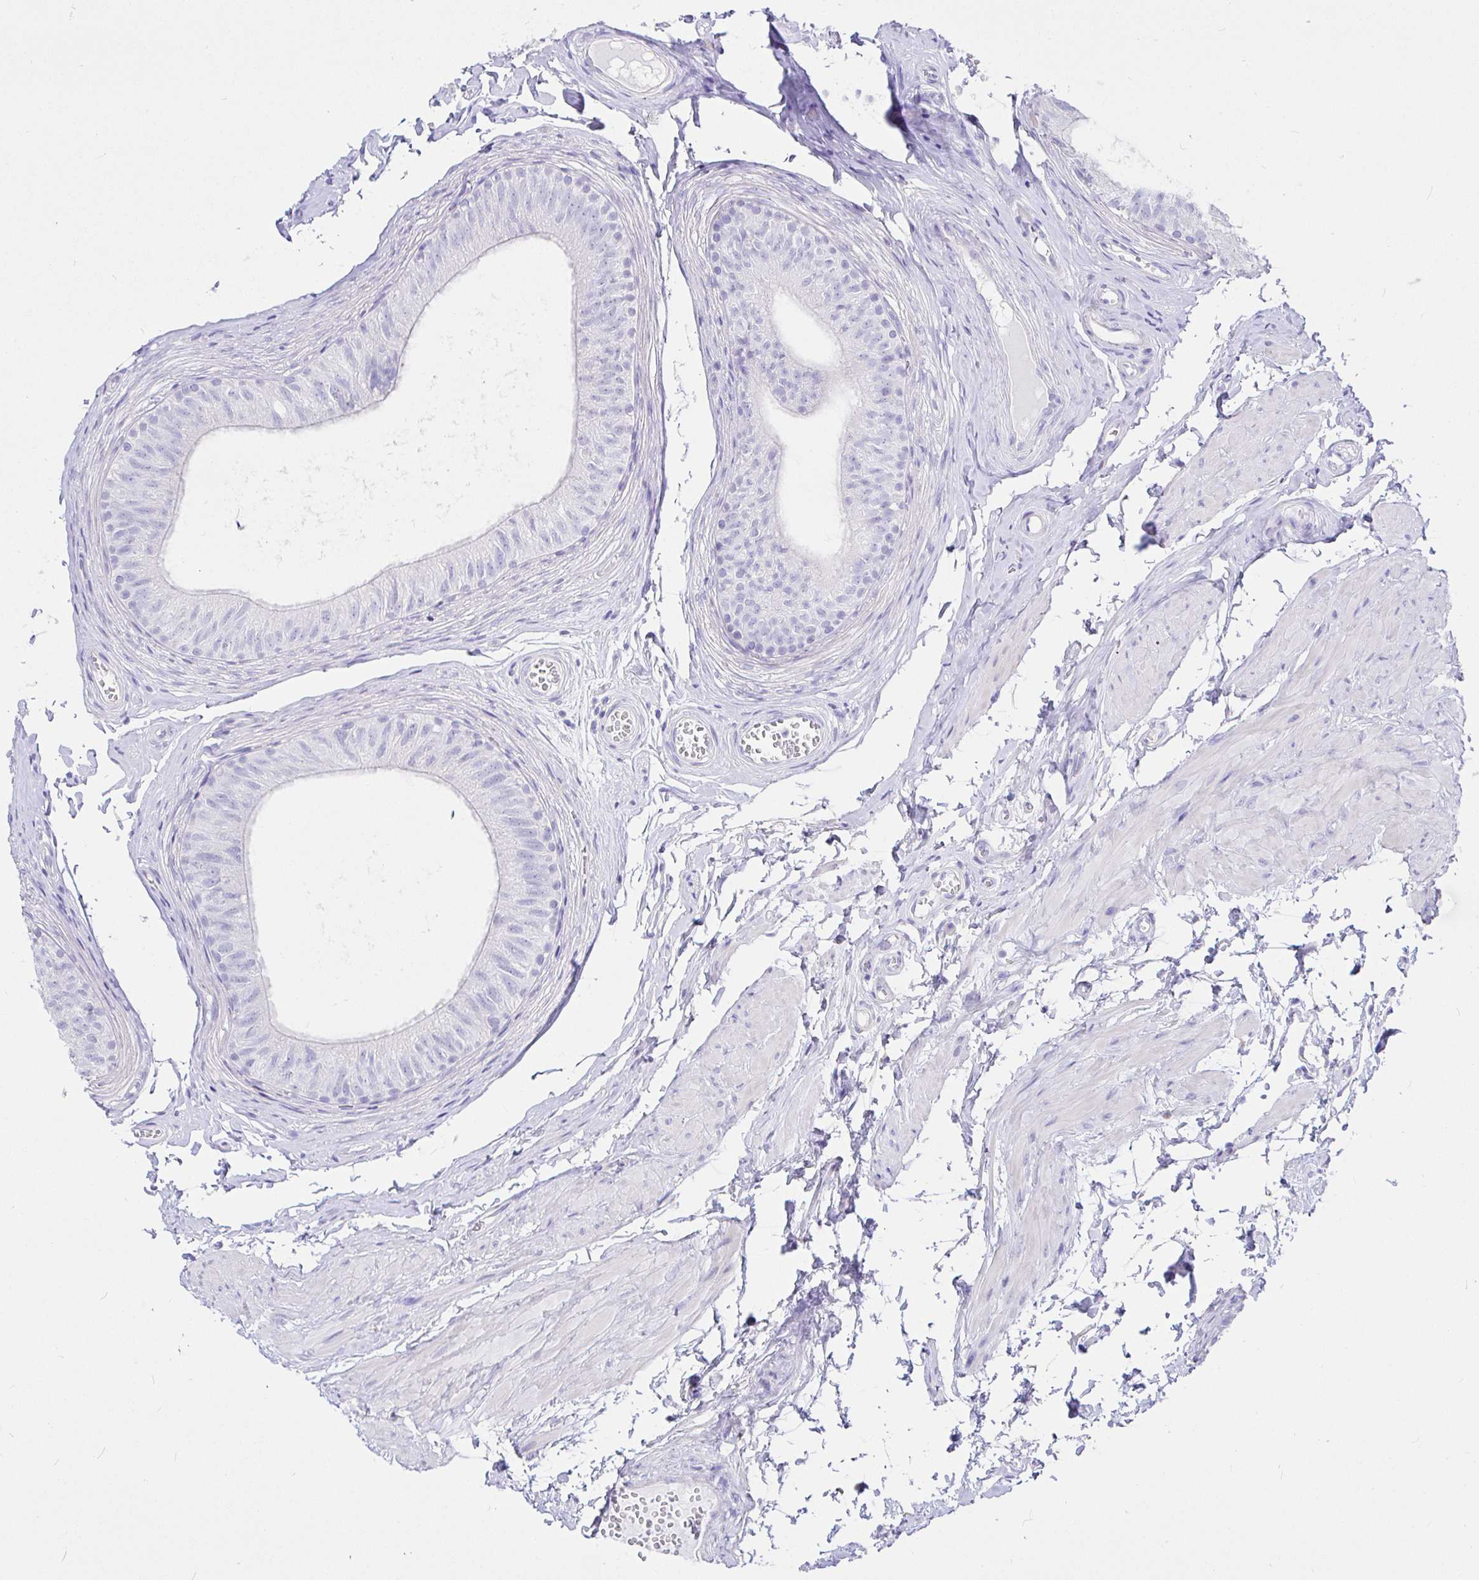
{"staining": {"intensity": "negative", "quantity": "none", "location": "none"}, "tissue": "epididymis", "cell_type": "Glandular cells", "image_type": "normal", "snomed": [{"axis": "morphology", "description": "Normal tissue, NOS"}, {"axis": "topography", "description": "Epididymis, spermatic cord, NOS"}, {"axis": "topography", "description": "Epididymis"}, {"axis": "topography", "description": "Peripheral nerve tissue"}], "caption": "Immunohistochemistry of benign epididymis displays no expression in glandular cells.", "gene": "CCDC62", "patient": {"sex": "male", "age": 29}}